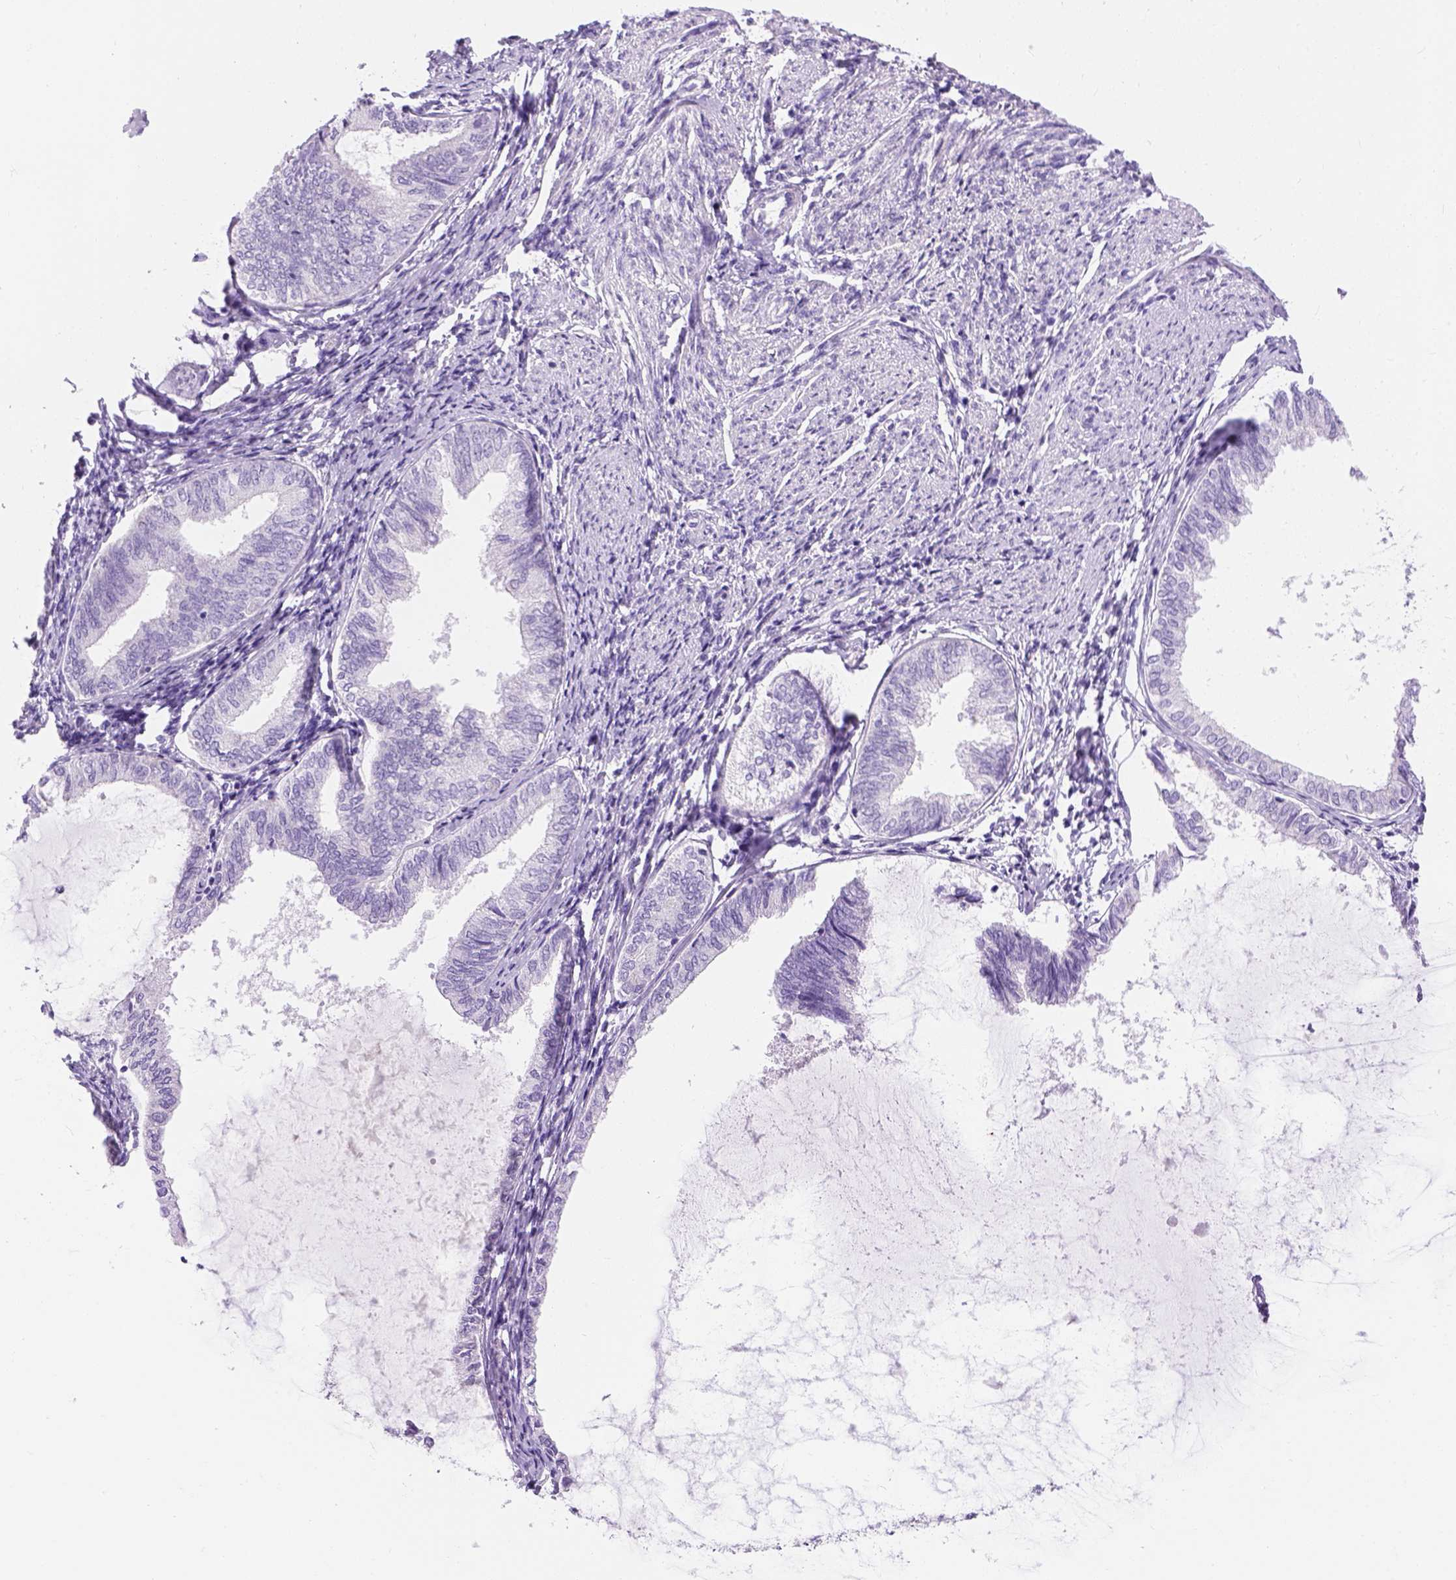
{"staining": {"intensity": "negative", "quantity": "none", "location": "none"}, "tissue": "endometrial cancer", "cell_type": "Tumor cells", "image_type": "cancer", "snomed": [{"axis": "morphology", "description": "Adenocarcinoma, NOS"}, {"axis": "topography", "description": "Endometrium"}], "caption": "The immunohistochemistry photomicrograph has no significant expression in tumor cells of endometrial cancer tissue.", "gene": "TMEM38A", "patient": {"sex": "female", "age": 68}}